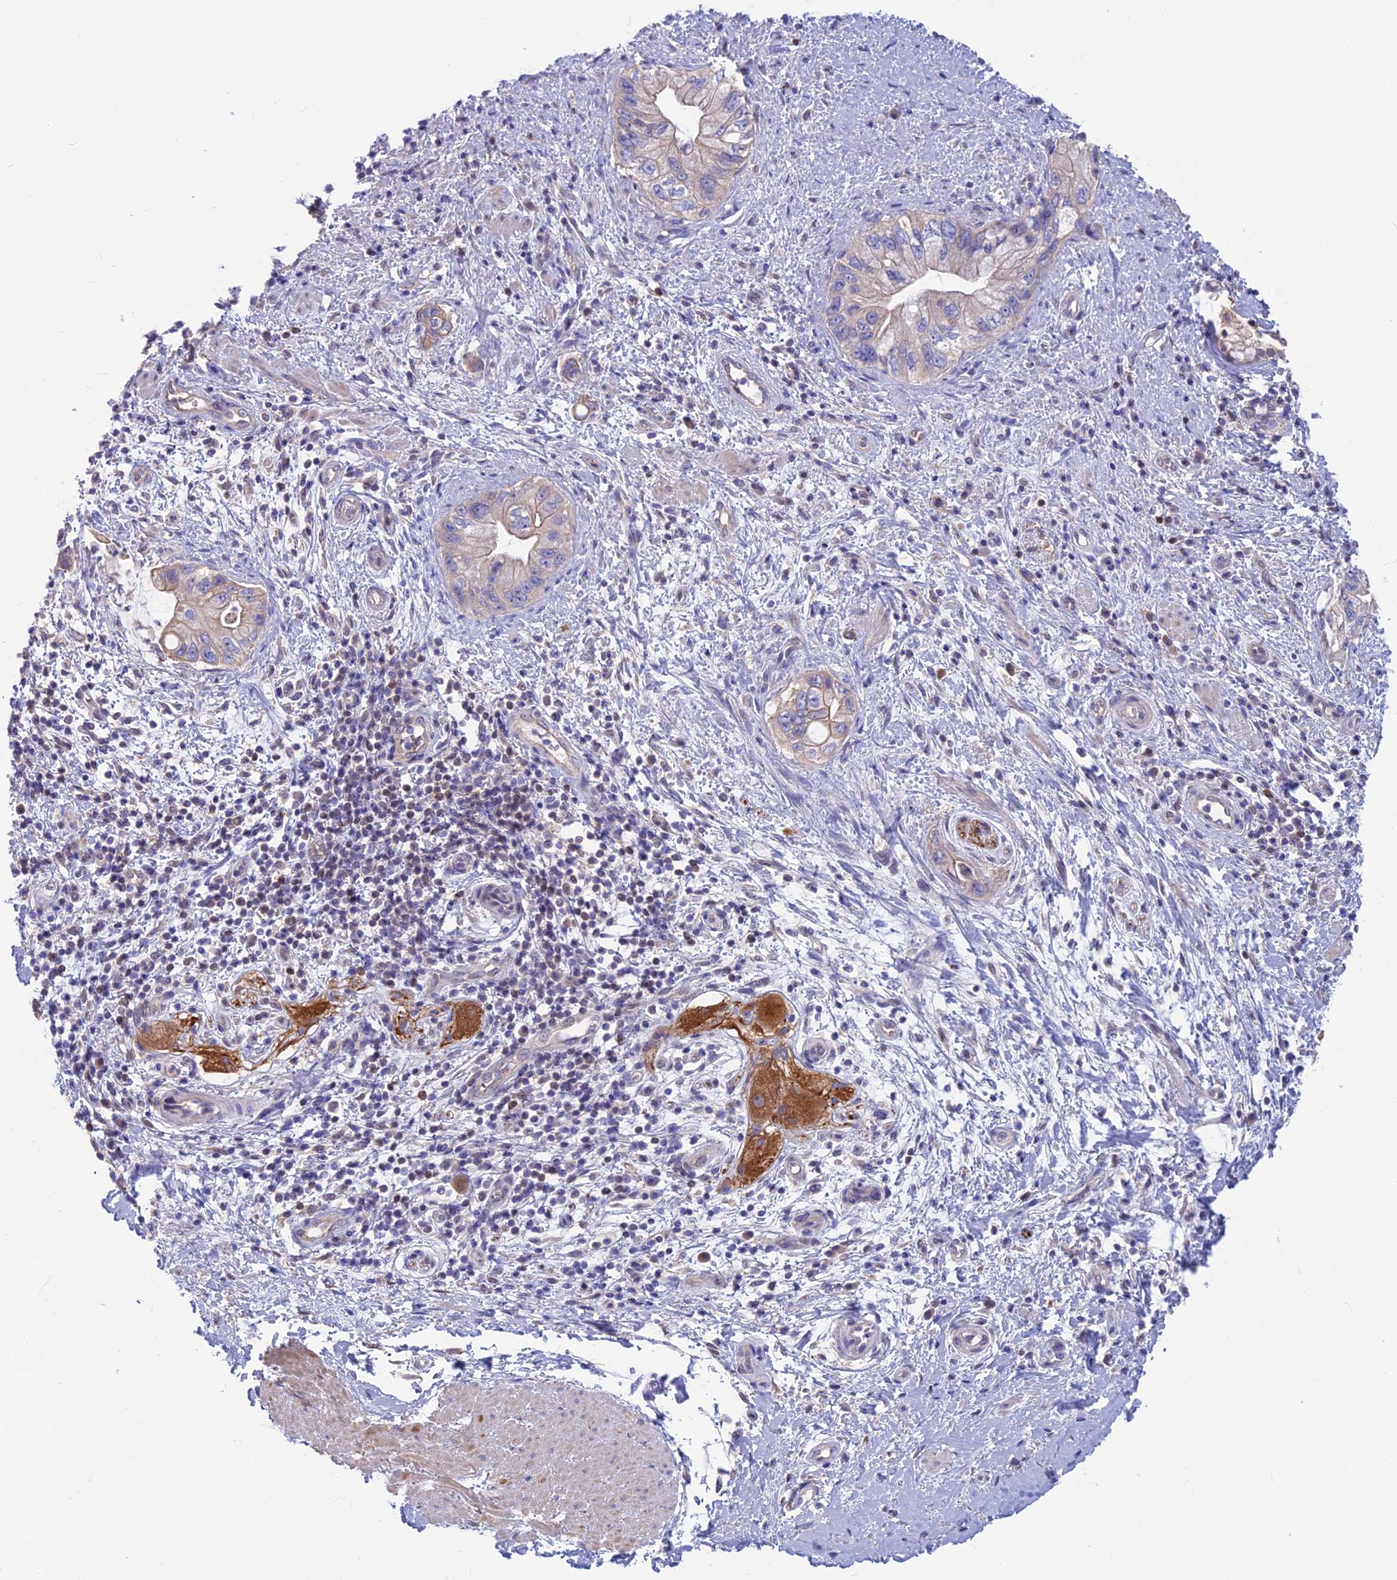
{"staining": {"intensity": "negative", "quantity": "none", "location": "none"}, "tissue": "pancreatic cancer", "cell_type": "Tumor cells", "image_type": "cancer", "snomed": [{"axis": "morphology", "description": "Adenocarcinoma, NOS"}, {"axis": "topography", "description": "Pancreas"}], "caption": "Pancreatic cancer (adenocarcinoma) stained for a protein using immunohistochemistry exhibits no staining tumor cells.", "gene": "SNAP91", "patient": {"sex": "female", "age": 73}}